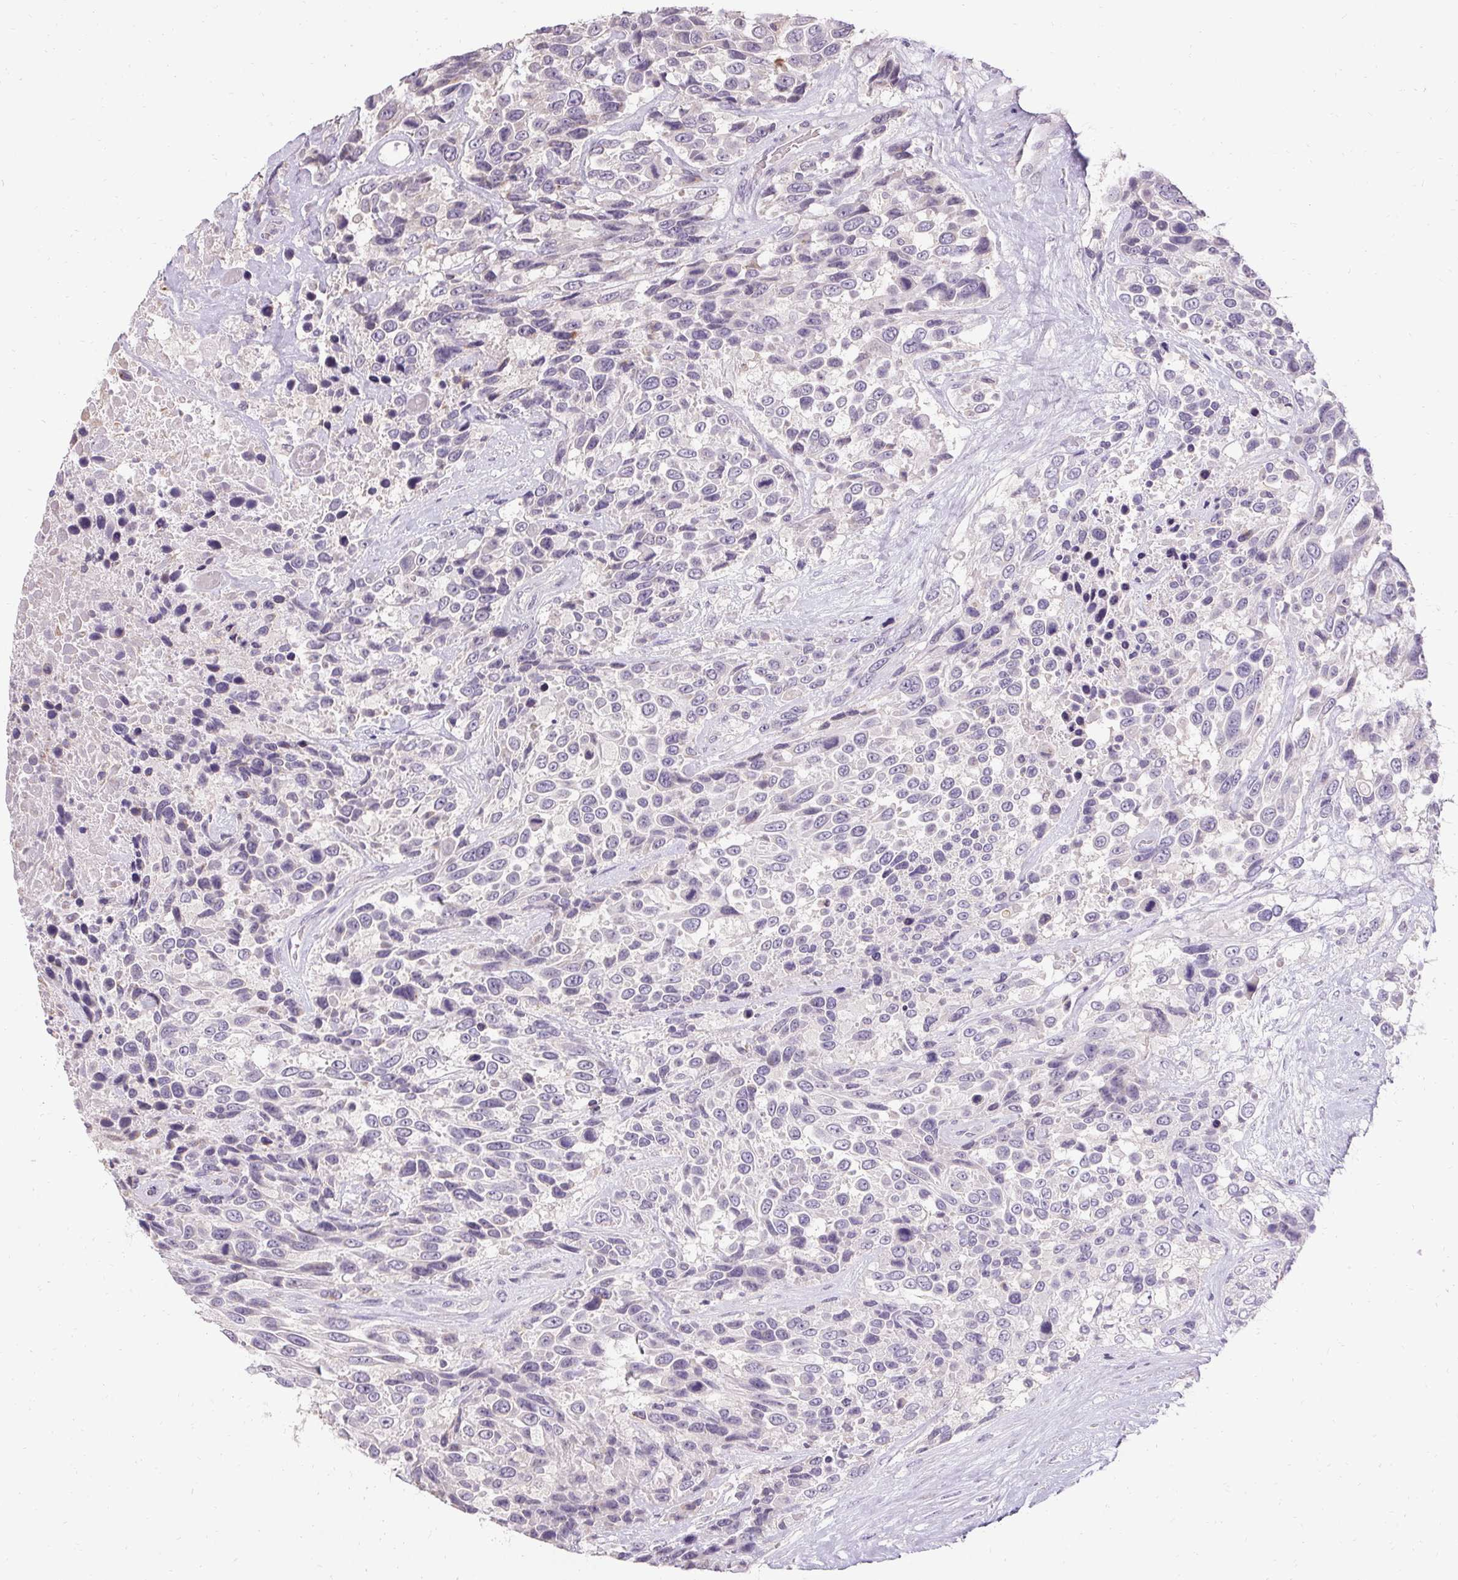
{"staining": {"intensity": "negative", "quantity": "none", "location": "none"}, "tissue": "urothelial cancer", "cell_type": "Tumor cells", "image_type": "cancer", "snomed": [{"axis": "morphology", "description": "Urothelial carcinoma, High grade"}, {"axis": "topography", "description": "Urinary bladder"}], "caption": "This is an immunohistochemistry histopathology image of human urothelial carcinoma (high-grade). There is no expression in tumor cells.", "gene": "HSD17B3", "patient": {"sex": "female", "age": 70}}